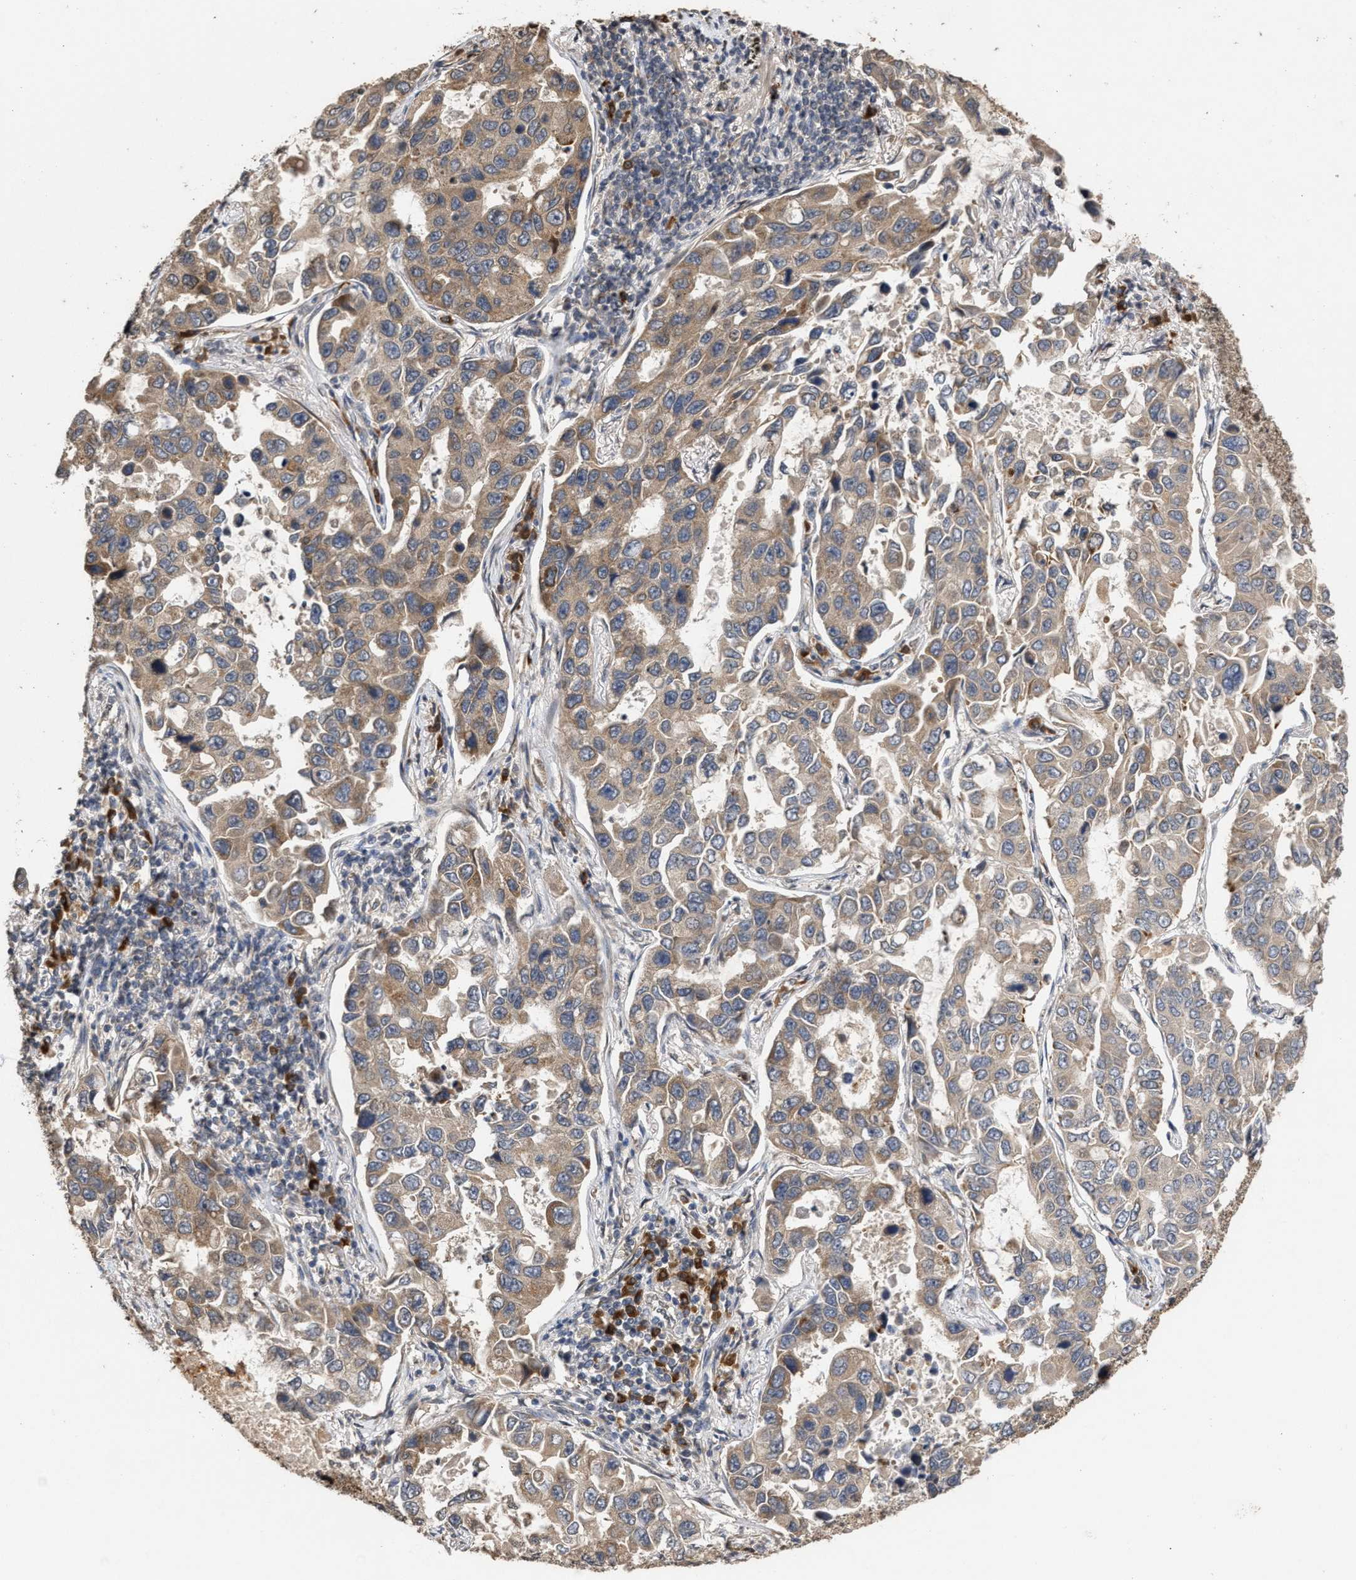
{"staining": {"intensity": "moderate", "quantity": ">75%", "location": "cytoplasmic/membranous"}, "tissue": "lung cancer", "cell_type": "Tumor cells", "image_type": "cancer", "snomed": [{"axis": "morphology", "description": "Adenocarcinoma, NOS"}, {"axis": "topography", "description": "Lung"}], "caption": "The immunohistochemical stain labels moderate cytoplasmic/membranous staining in tumor cells of lung cancer tissue.", "gene": "SAR1A", "patient": {"sex": "male", "age": 64}}